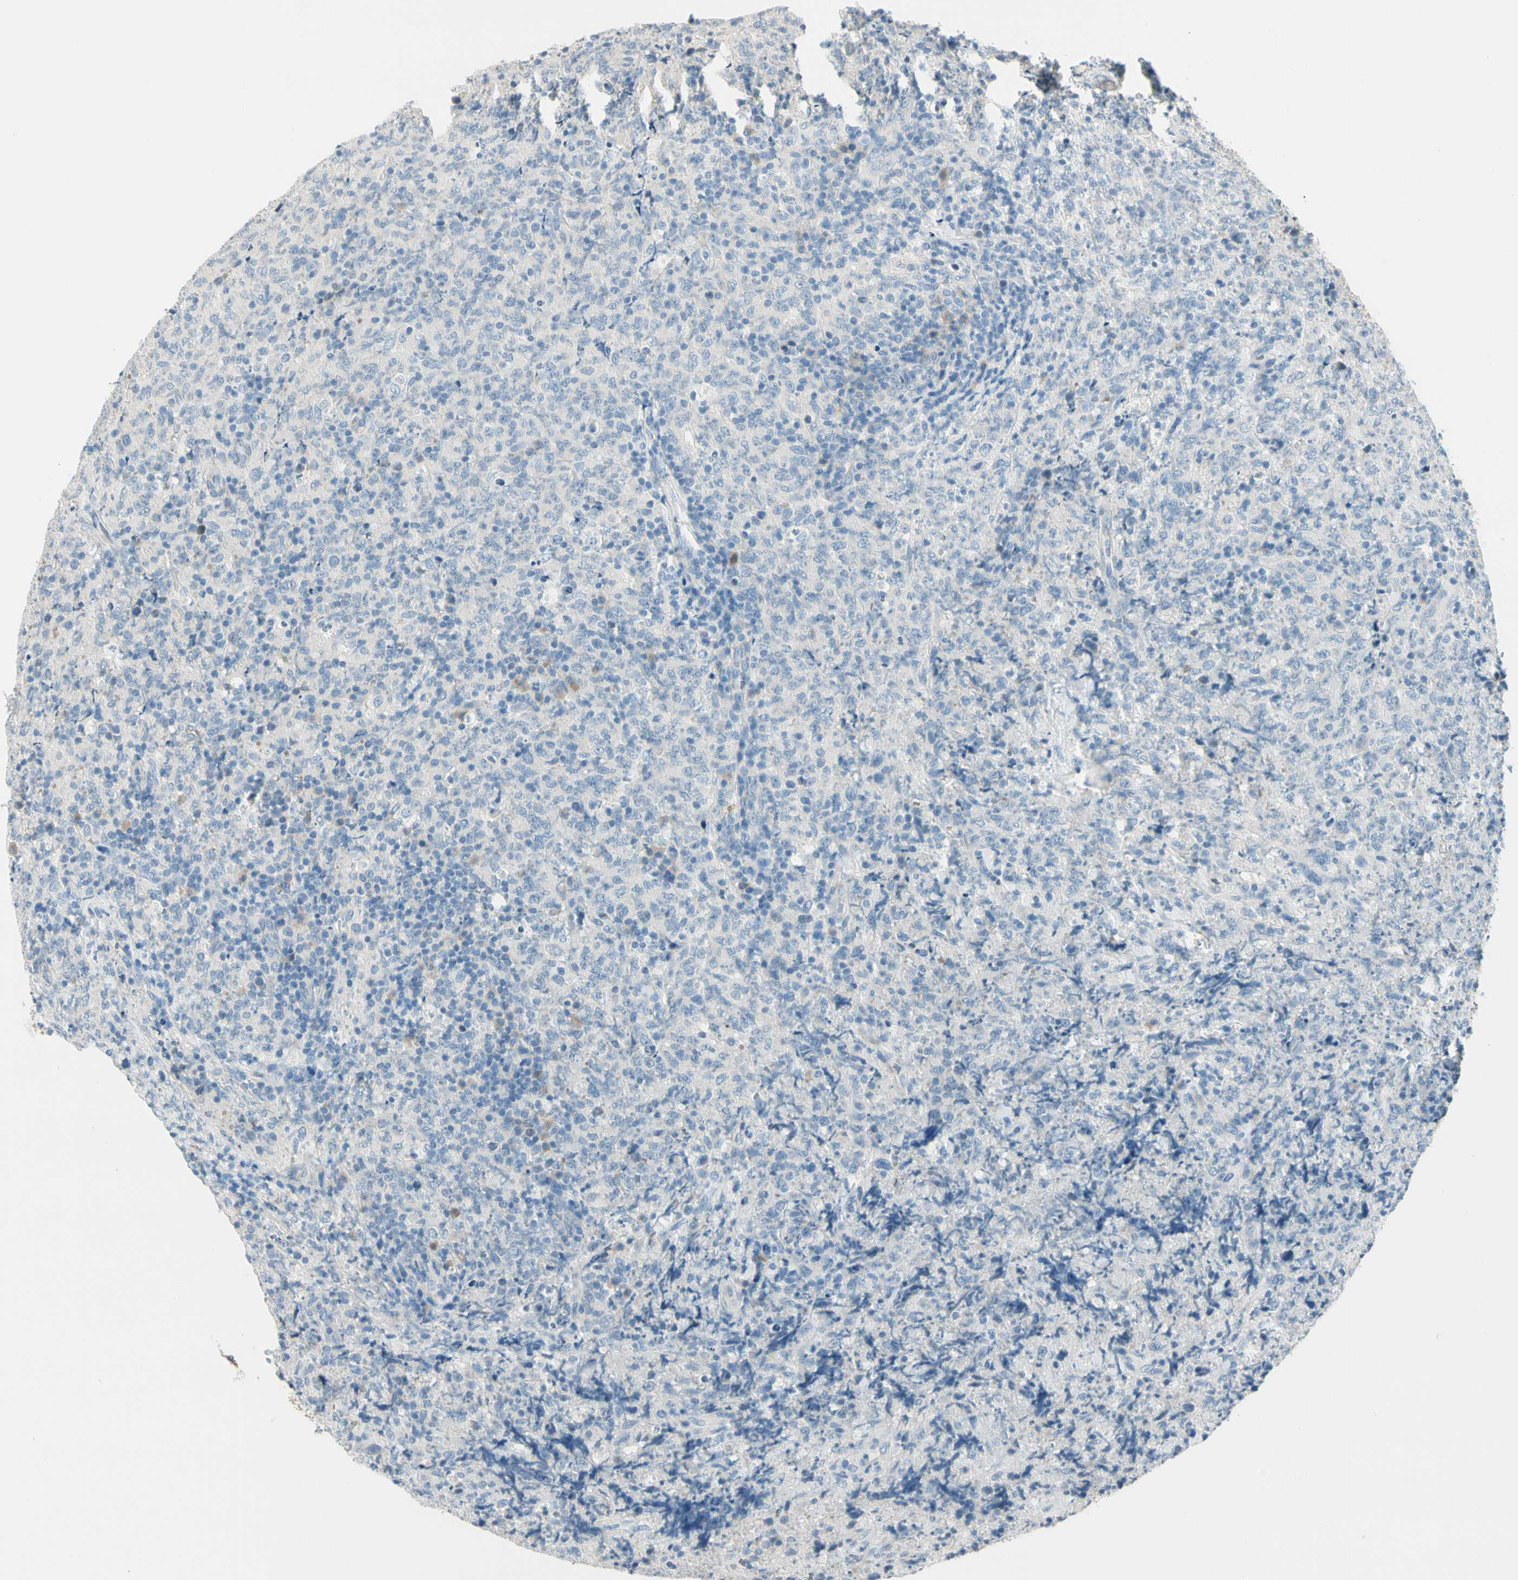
{"staining": {"intensity": "negative", "quantity": "none", "location": "none"}, "tissue": "lymphoma", "cell_type": "Tumor cells", "image_type": "cancer", "snomed": [{"axis": "morphology", "description": "Malignant lymphoma, non-Hodgkin's type, High grade"}, {"axis": "topography", "description": "Tonsil"}], "caption": "Lymphoma stained for a protein using IHC shows no positivity tumor cells.", "gene": "SLC6A15", "patient": {"sex": "female", "age": 36}}